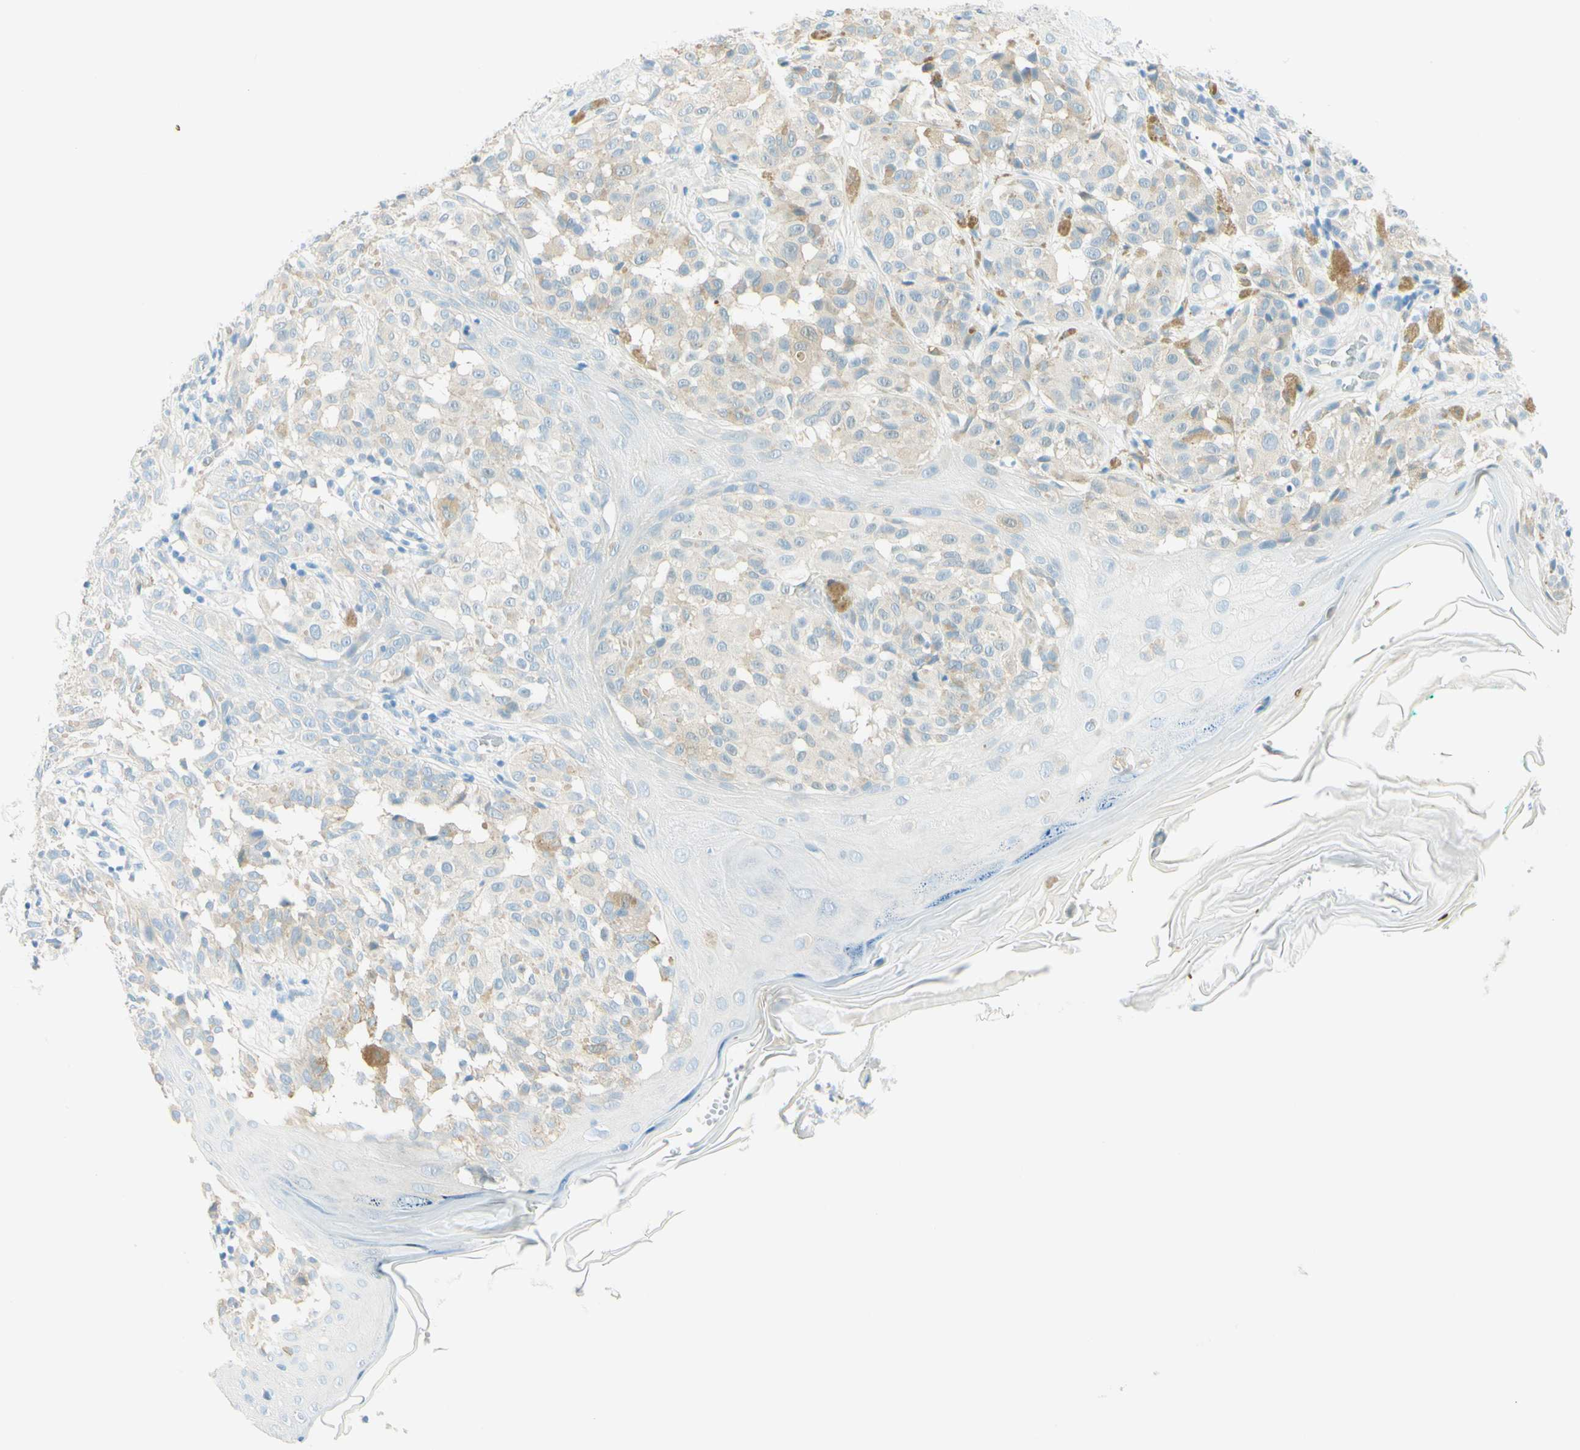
{"staining": {"intensity": "negative", "quantity": "none", "location": "none"}, "tissue": "melanoma", "cell_type": "Tumor cells", "image_type": "cancer", "snomed": [{"axis": "morphology", "description": "Malignant melanoma, NOS"}, {"axis": "topography", "description": "Skin"}], "caption": "Malignant melanoma stained for a protein using immunohistochemistry displays no staining tumor cells.", "gene": "NCBP2L", "patient": {"sex": "female", "age": 46}}